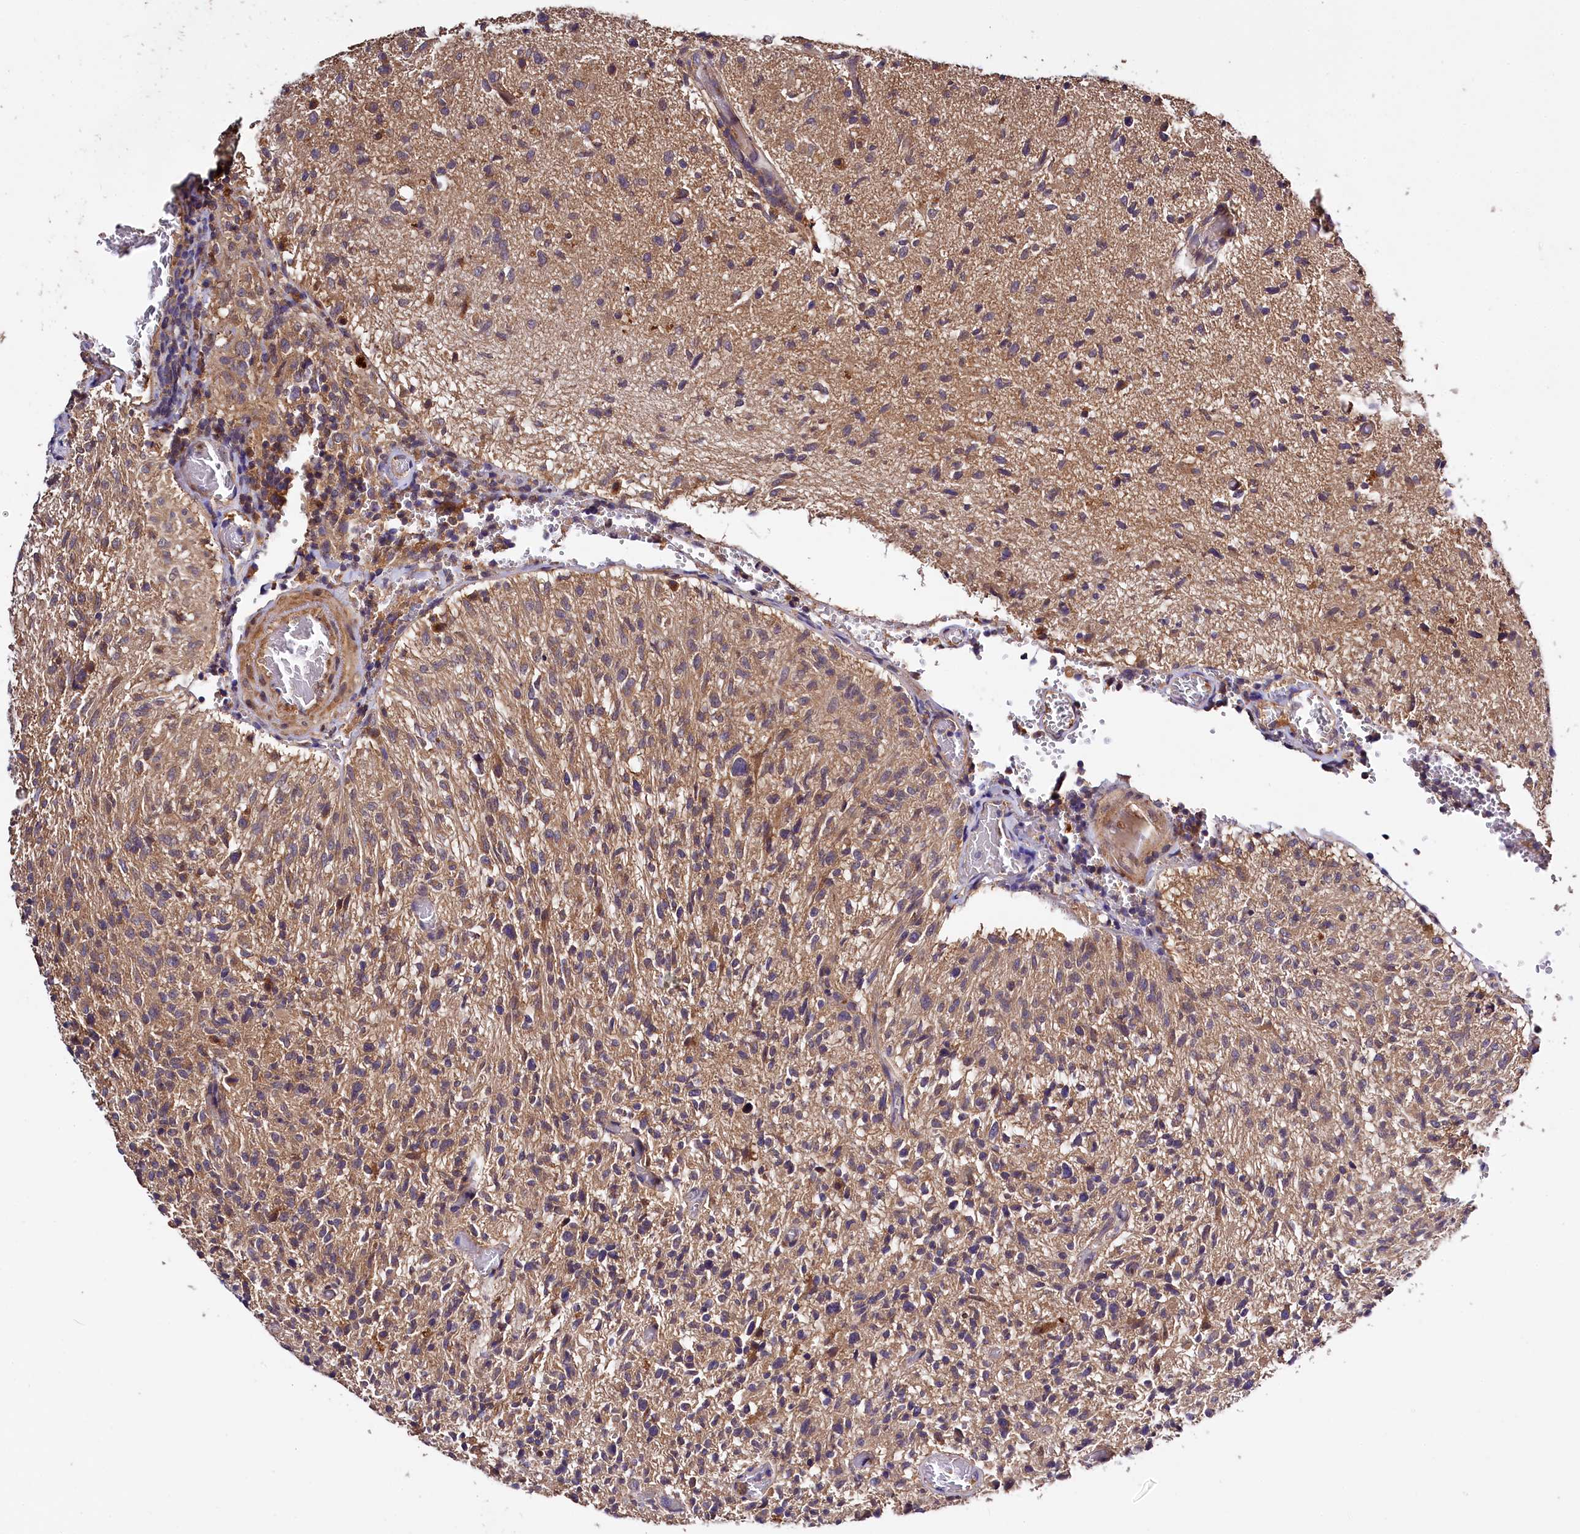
{"staining": {"intensity": "moderate", "quantity": ">75%", "location": "cytoplasmic/membranous"}, "tissue": "glioma", "cell_type": "Tumor cells", "image_type": "cancer", "snomed": [{"axis": "morphology", "description": "Glioma, malignant, High grade"}, {"axis": "topography", "description": "Brain"}], "caption": "A high-resolution histopathology image shows IHC staining of malignant glioma (high-grade), which reveals moderate cytoplasmic/membranous expression in approximately >75% of tumor cells. (DAB (3,3'-diaminobenzidine) IHC, brown staining for protein, blue staining for nuclei).", "gene": "KLC2", "patient": {"sex": "female", "age": 57}}